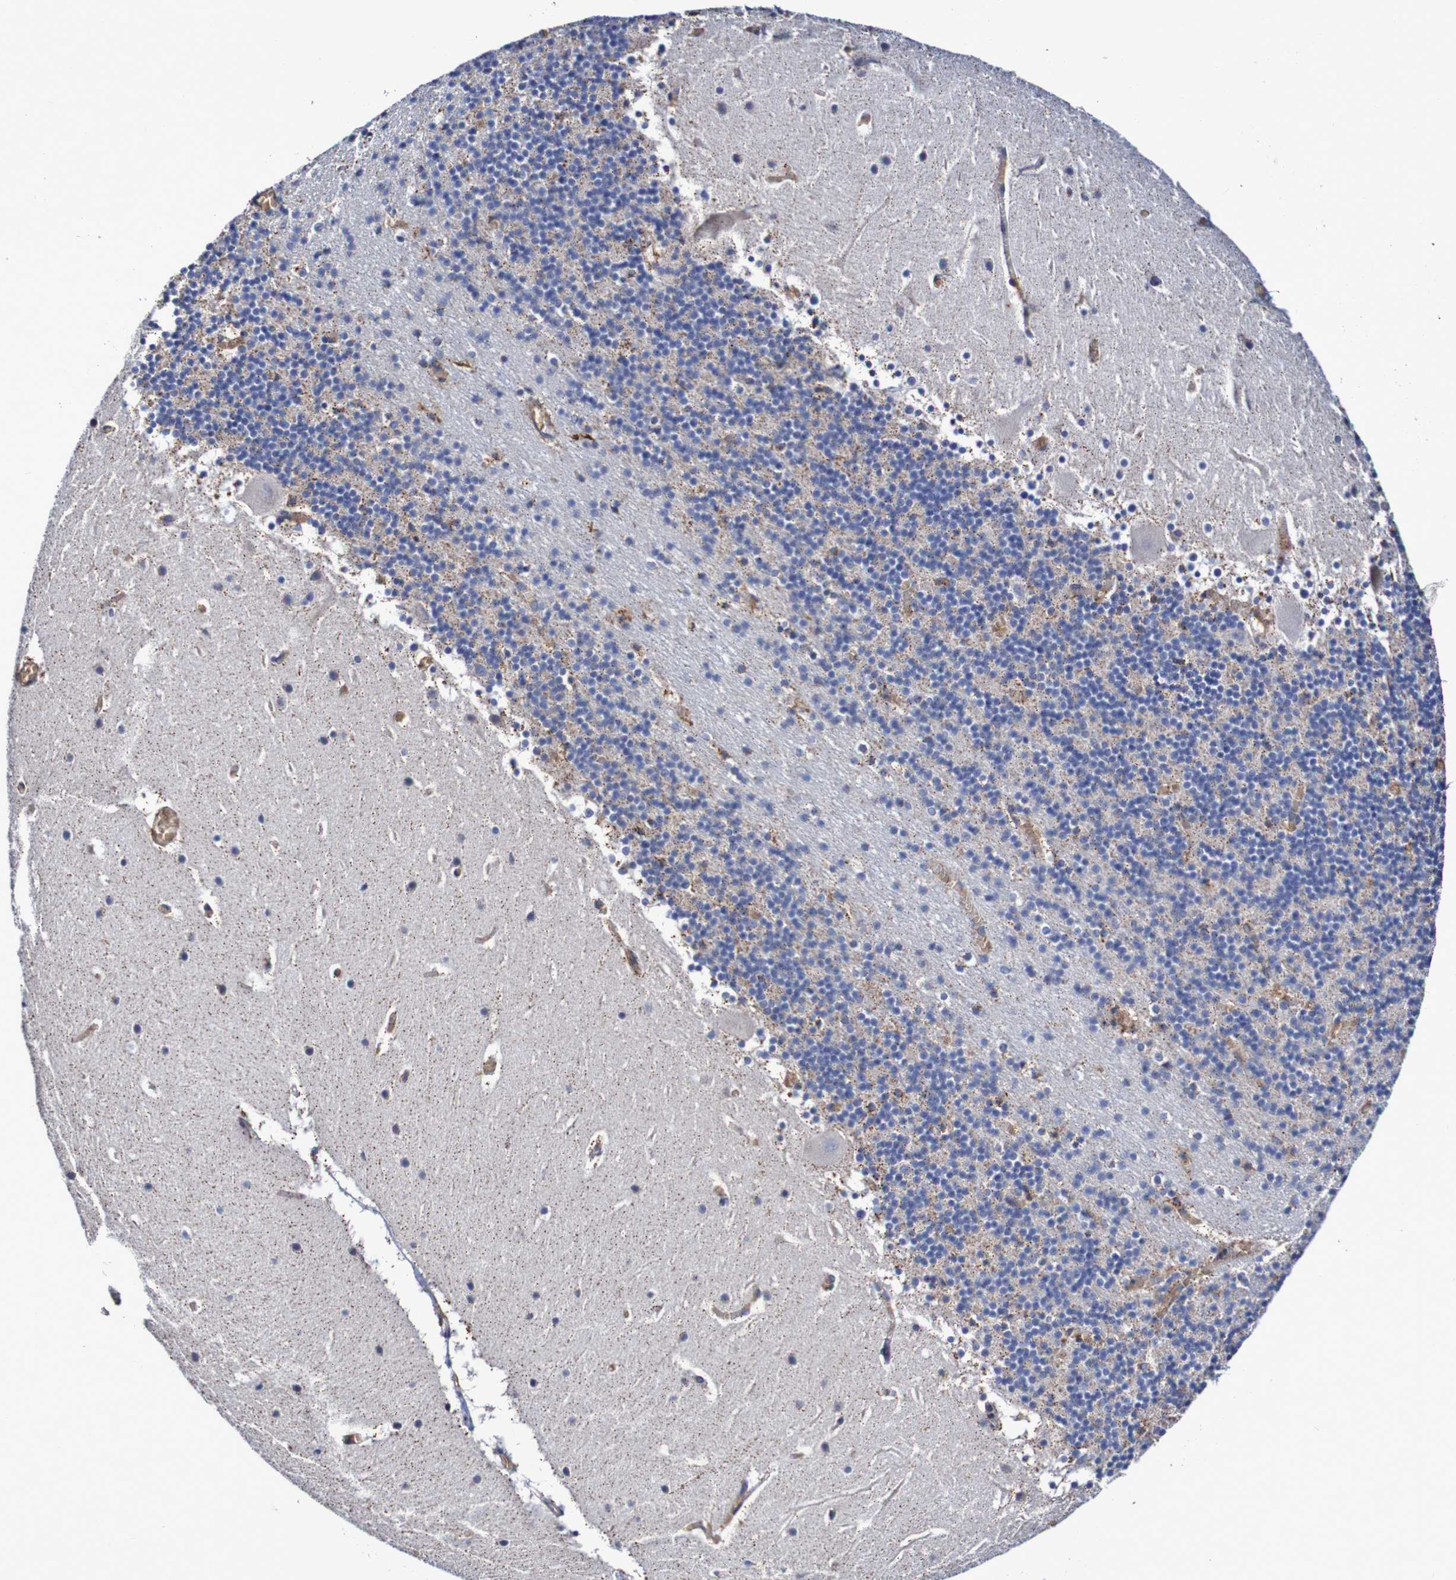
{"staining": {"intensity": "negative", "quantity": "none", "location": "none"}, "tissue": "cerebellum", "cell_type": "Cells in granular layer", "image_type": "normal", "snomed": [{"axis": "morphology", "description": "Normal tissue, NOS"}, {"axis": "topography", "description": "Cerebellum"}], "caption": "High power microscopy image of an IHC histopathology image of unremarkable cerebellum, revealing no significant expression in cells in granular layer.", "gene": "WNT4", "patient": {"sex": "male", "age": 45}}